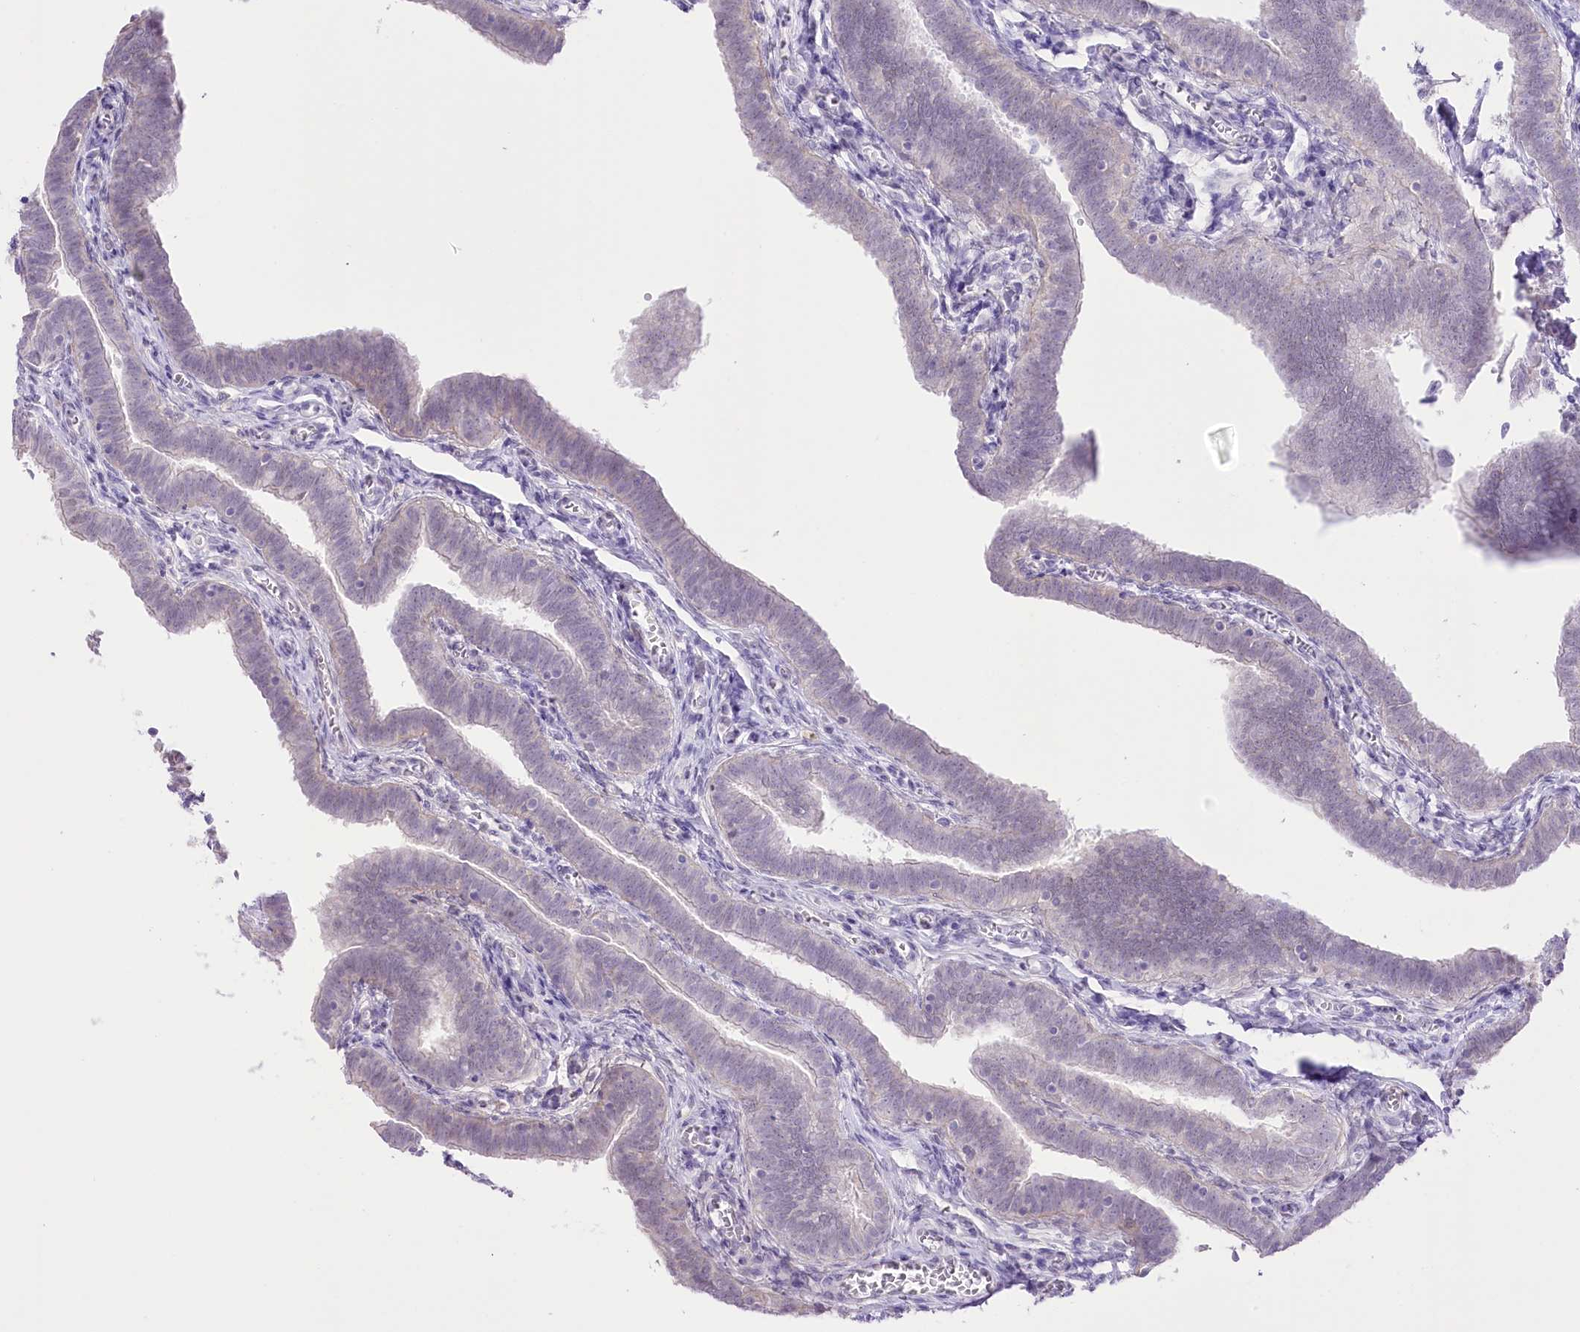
{"staining": {"intensity": "weak", "quantity": "<25%", "location": "cytoplasmic/membranous"}, "tissue": "fallopian tube", "cell_type": "Glandular cells", "image_type": "normal", "snomed": [{"axis": "morphology", "description": "Normal tissue, NOS"}, {"axis": "topography", "description": "Fallopian tube"}], "caption": "Image shows no significant protein staining in glandular cells of unremarkable fallopian tube. The staining is performed using DAB brown chromogen with nuclei counter-stained in using hematoxylin.", "gene": "SLC39A10", "patient": {"sex": "female", "age": 36}}